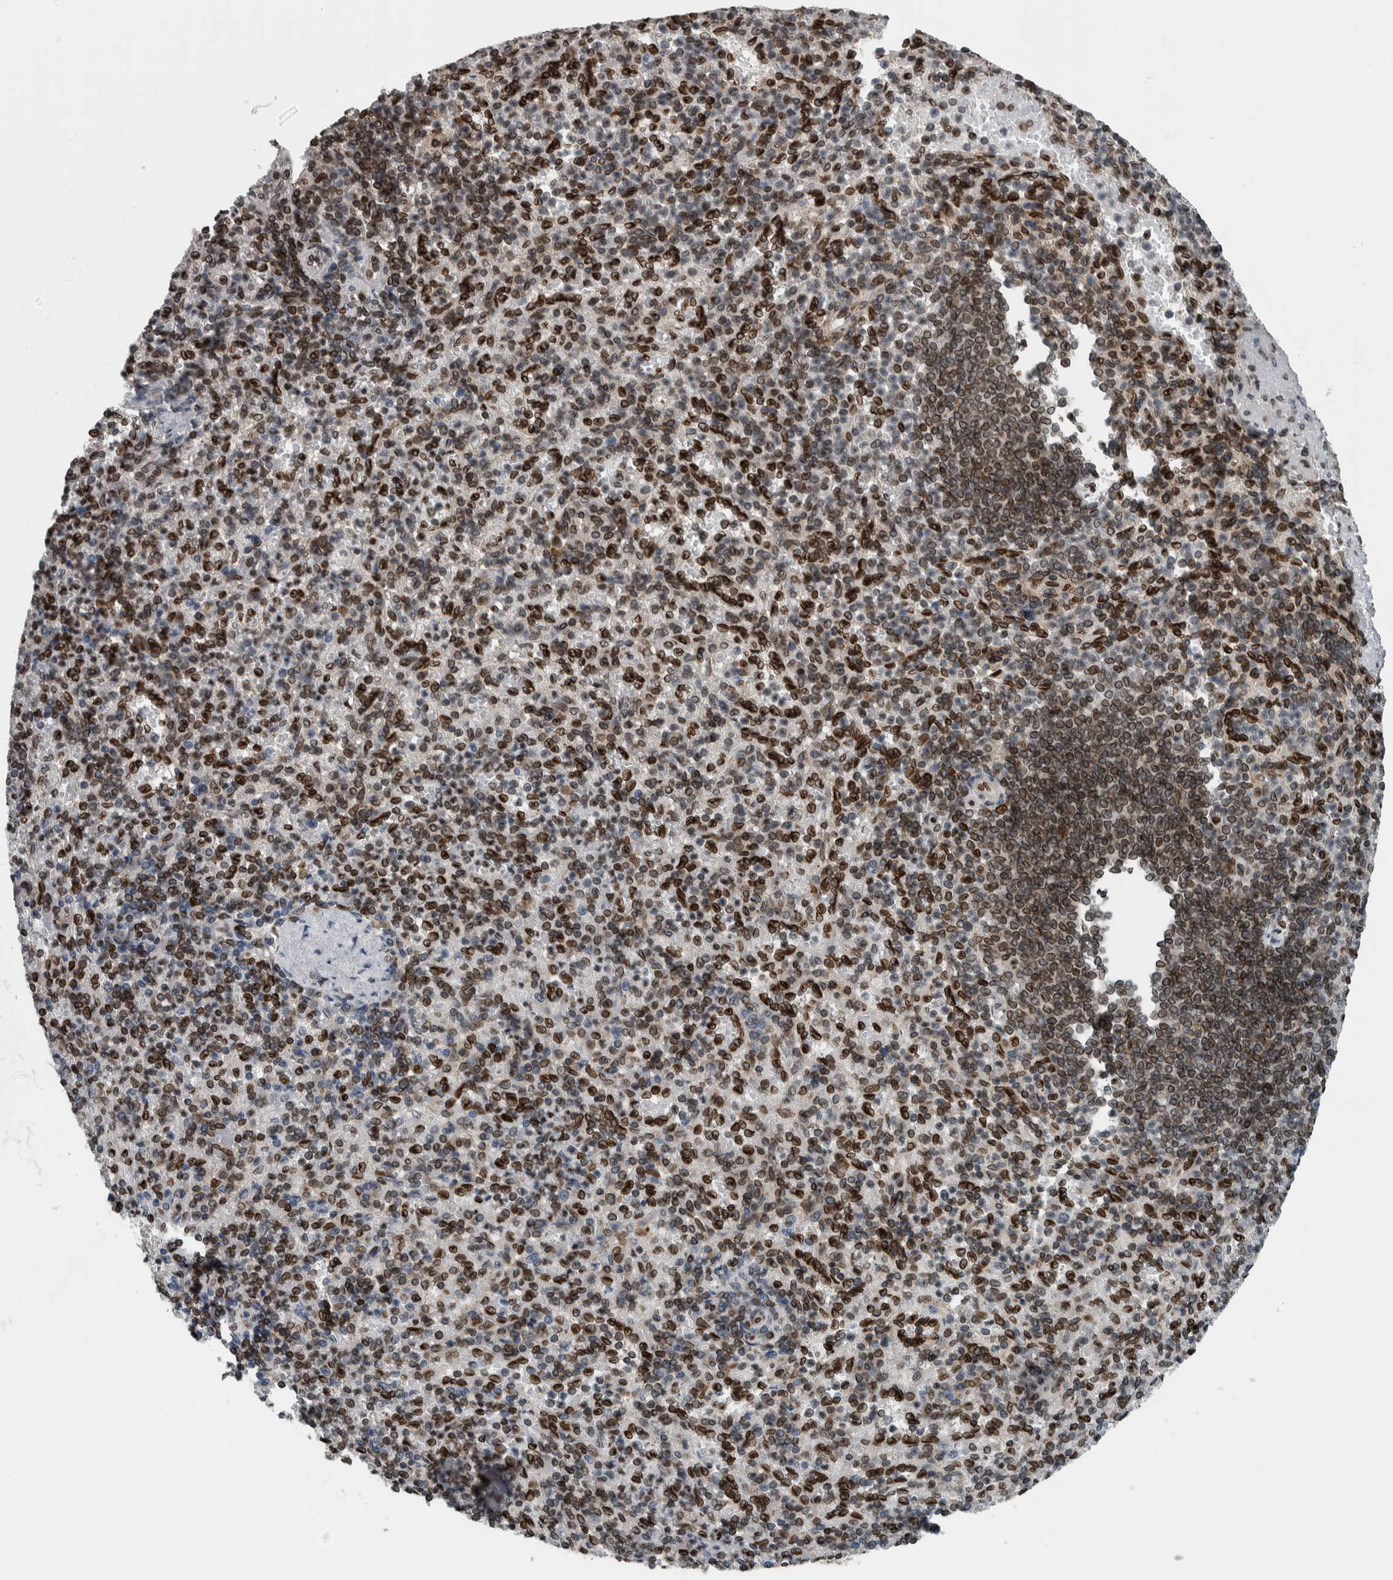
{"staining": {"intensity": "strong", "quantity": "25%-75%", "location": "cytoplasmic/membranous,nuclear"}, "tissue": "spleen", "cell_type": "Cells in red pulp", "image_type": "normal", "snomed": [{"axis": "morphology", "description": "Normal tissue, NOS"}, {"axis": "topography", "description": "Spleen"}], "caption": "Protein expression by immunohistochemistry (IHC) exhibits strong cytoplasmic/membranous,nuclear staining in approximately 25%-75% of cells in red pulp in unremarkable spleen.", "gene": "FAM135B", "patient": {"sex": "female", "age": 74}}